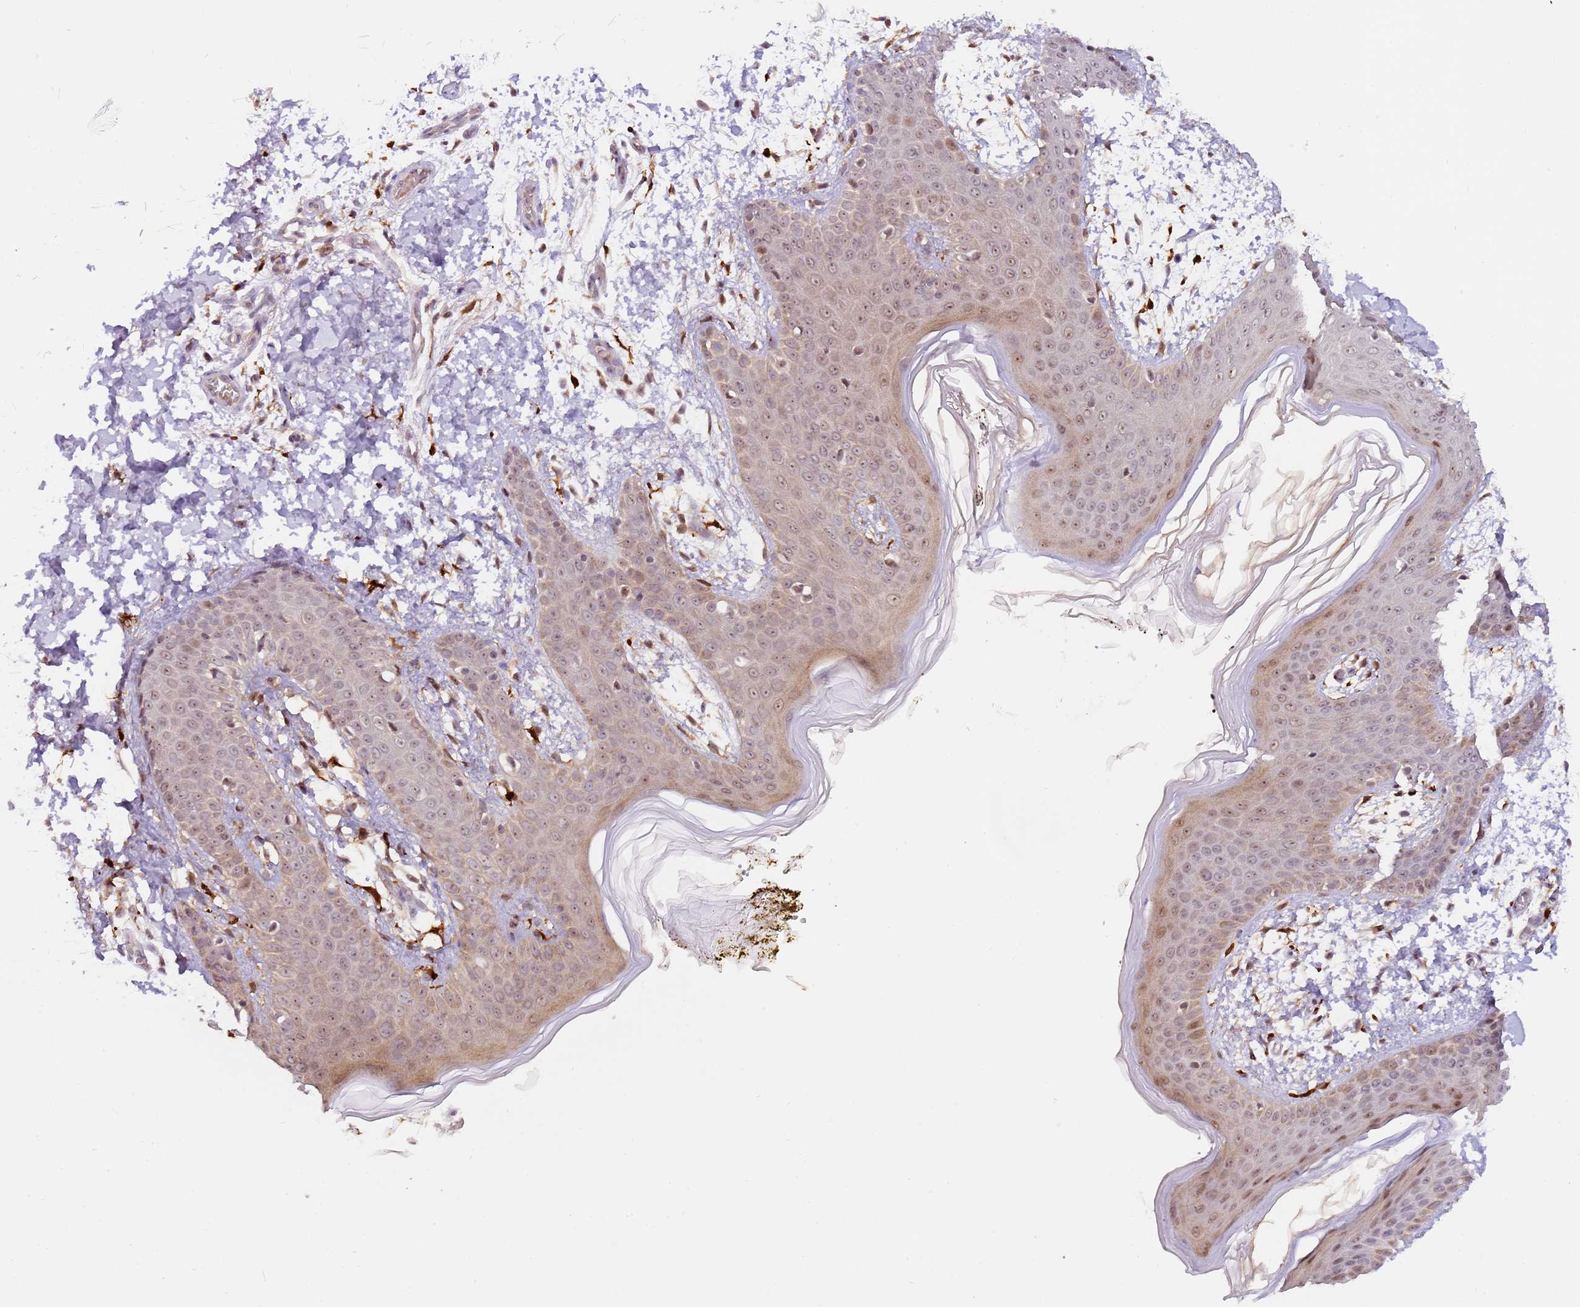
{"staining": {"intensity": "moderate", "quantity": ">75%", "location": "cytoplasmic/membranous,nuclear"}, "tissue": "skin", "cell_type": "Fibroblasts", "image_type": "normal", "snomed": [{"axis": "morphology", "description": "Normal tissue, NOS"}, {"axis": "topography", "description": "Skin"}], "caption": "This is an image of immunohistochemistry (IHC) staining of benign skin, which shows moderate expression in the cytoplasmic/membranous,nuclear of fibroblasts.", "gene": "LGALSL", "patient": {"sex": "male", "age": 36}}